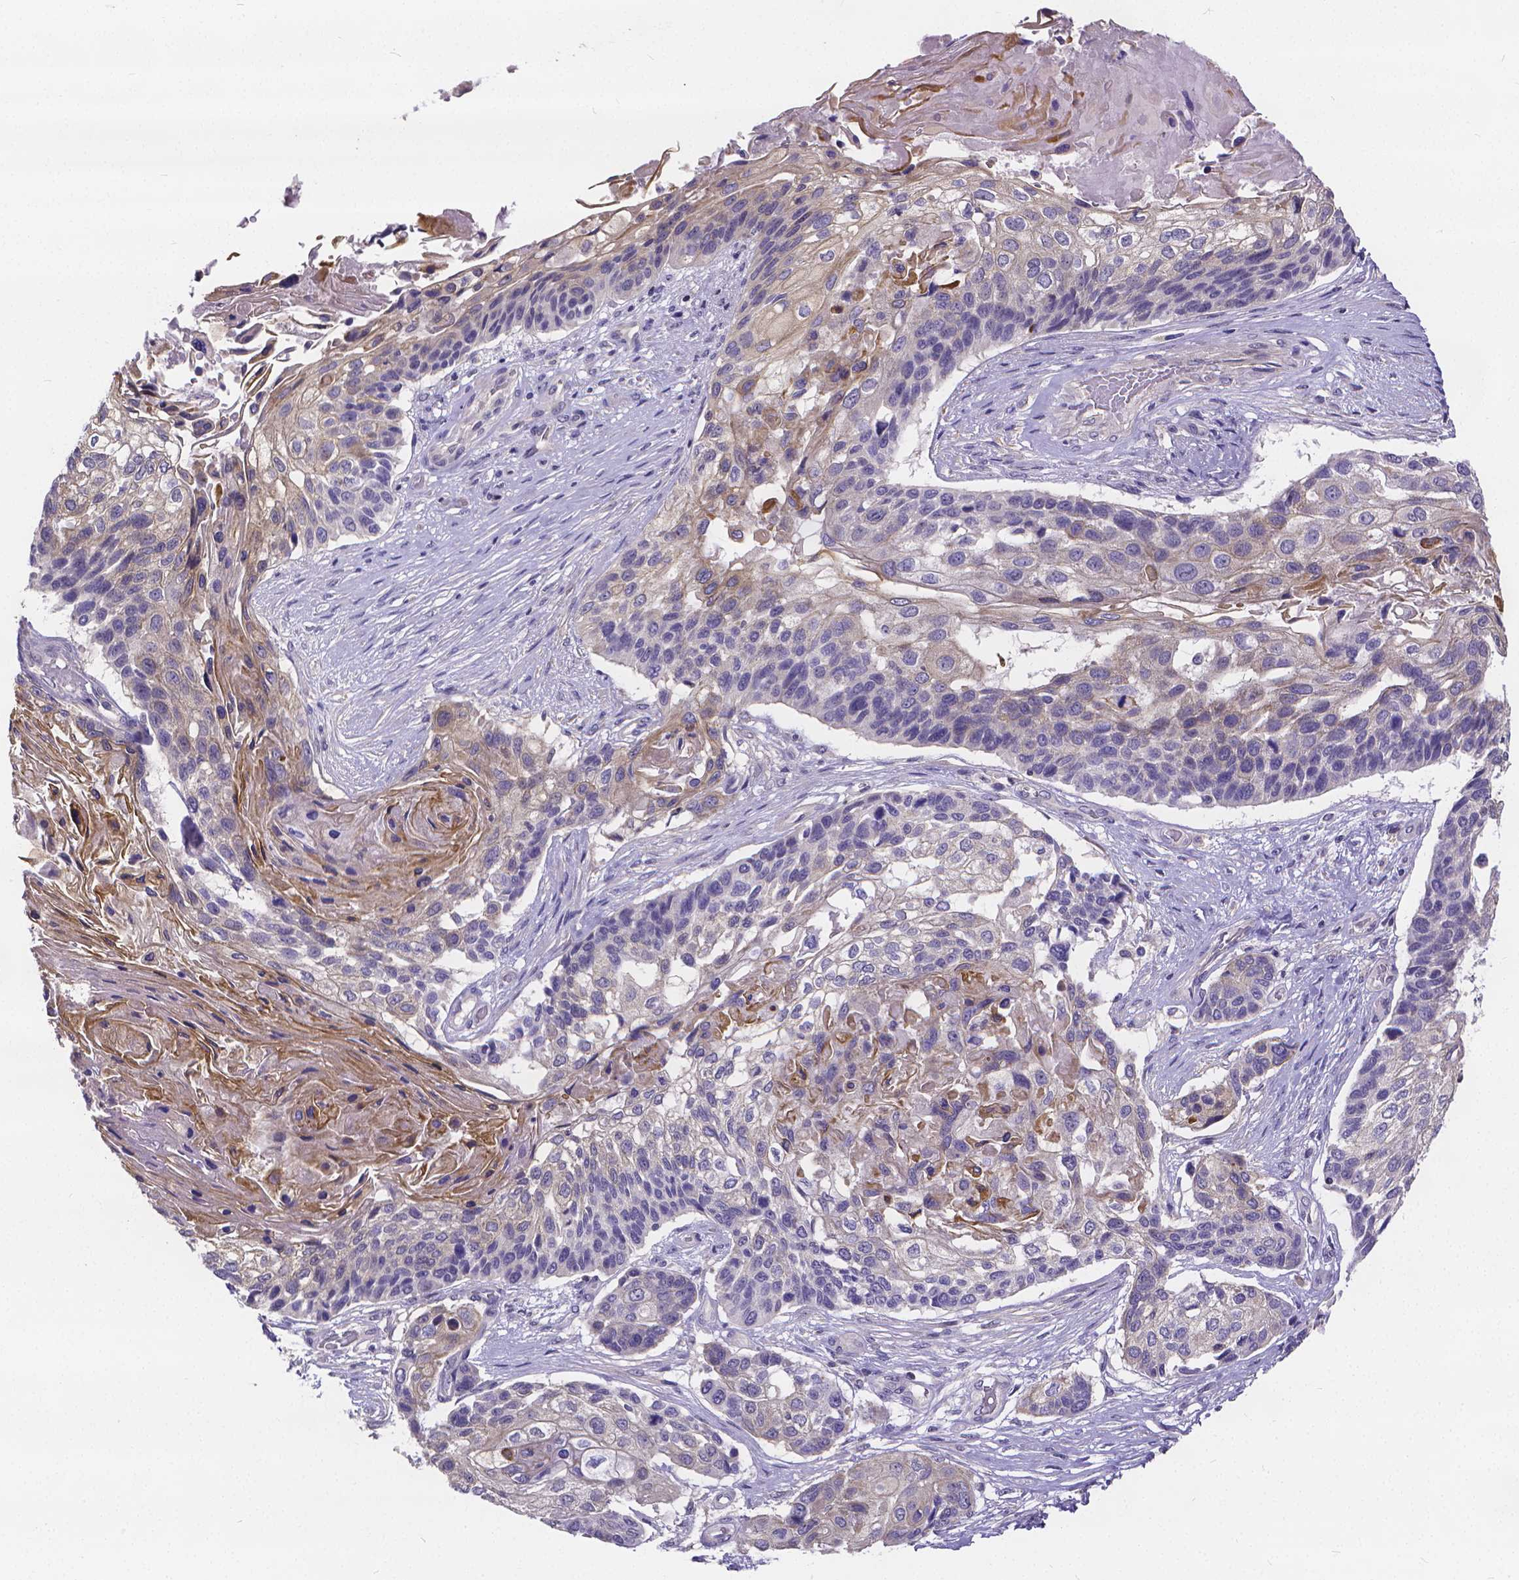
{"staining": {"intensity": "negative", "quantity": "none", "location": "none"}, "tissue": "lung cancer", "cell_type": "Tumor cells", "image_type": "cancer", "snomed": [{"axis": "morphology", "description": "Squamous cell carcinoma, NOS"}, {"axis": "topography", "description": "Lung"}], "caption": "Immunohistochemical staining of human squamous cell carcinoma (lung) exhibits no significant staining in tumor cells. (DAB (3,3'-diaminobenzidine) IHC with hematoxylin counter stain).", "gene": "GLRB", "patient": {"sex": "male", "age": 69}}